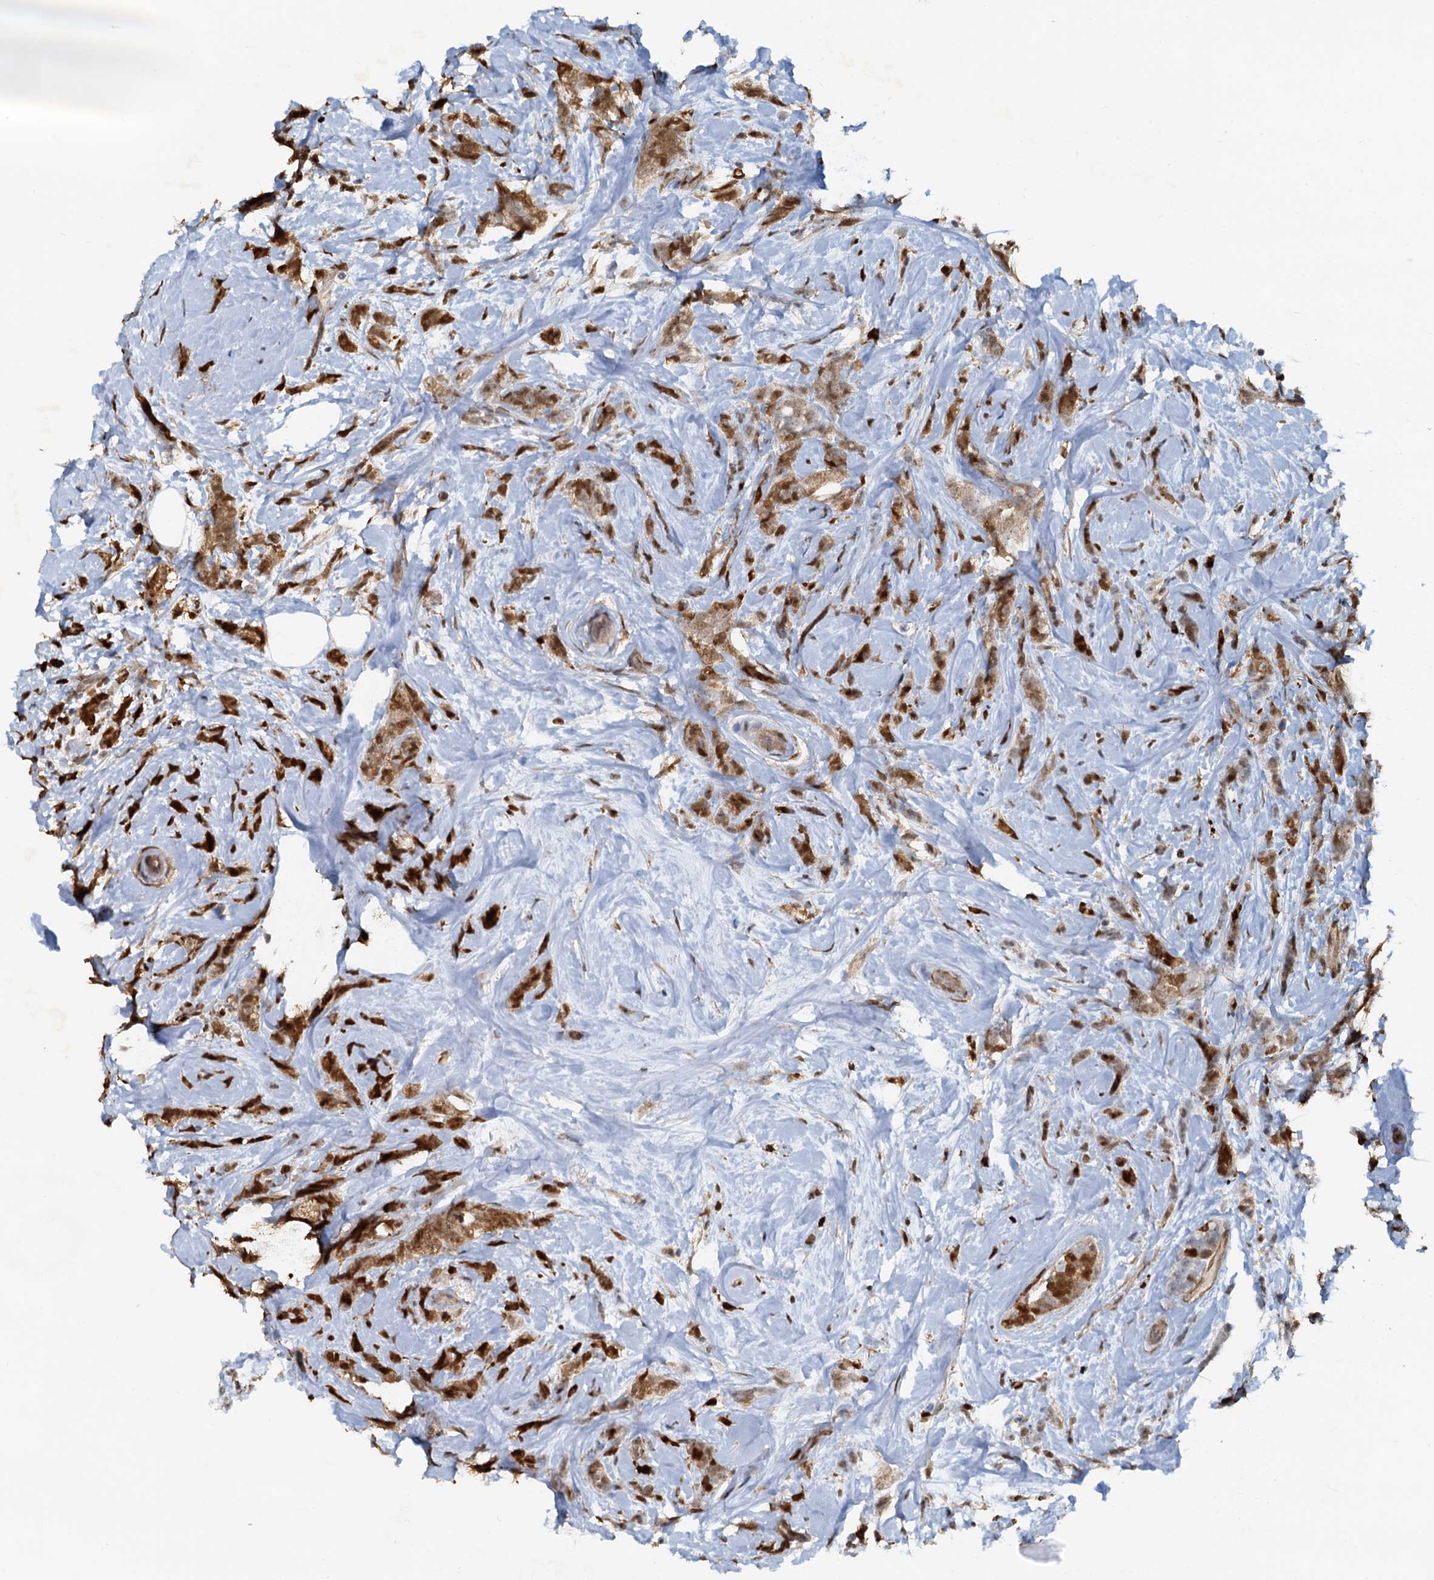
{"staining": {"intensity": "moderate", "quantity": ">75%", "location": "cytoplasmic/membranous,nuclear"}, "tissue": "breast cancer", "cell_type": "Tumor cells", "image_type": "cancer", "snomed": [{"axis": "morphology", "description": "Lobular carcinoma"}, {"axis": "topography", "description": "Breast"}], "caption": "Immunohistochemistry photomicrograph of neoplastic tissue: human breast cancer stained using IHC displays medium levels of moderate protein expression localized specifically in the cytoplasmic/membranous and nuclear of tumor cells, appearing as a cytoplasmic/membranous and nuclear brown color.", "gene": "SPINDOC", "patient": {"sex": "female", "age": 58}}